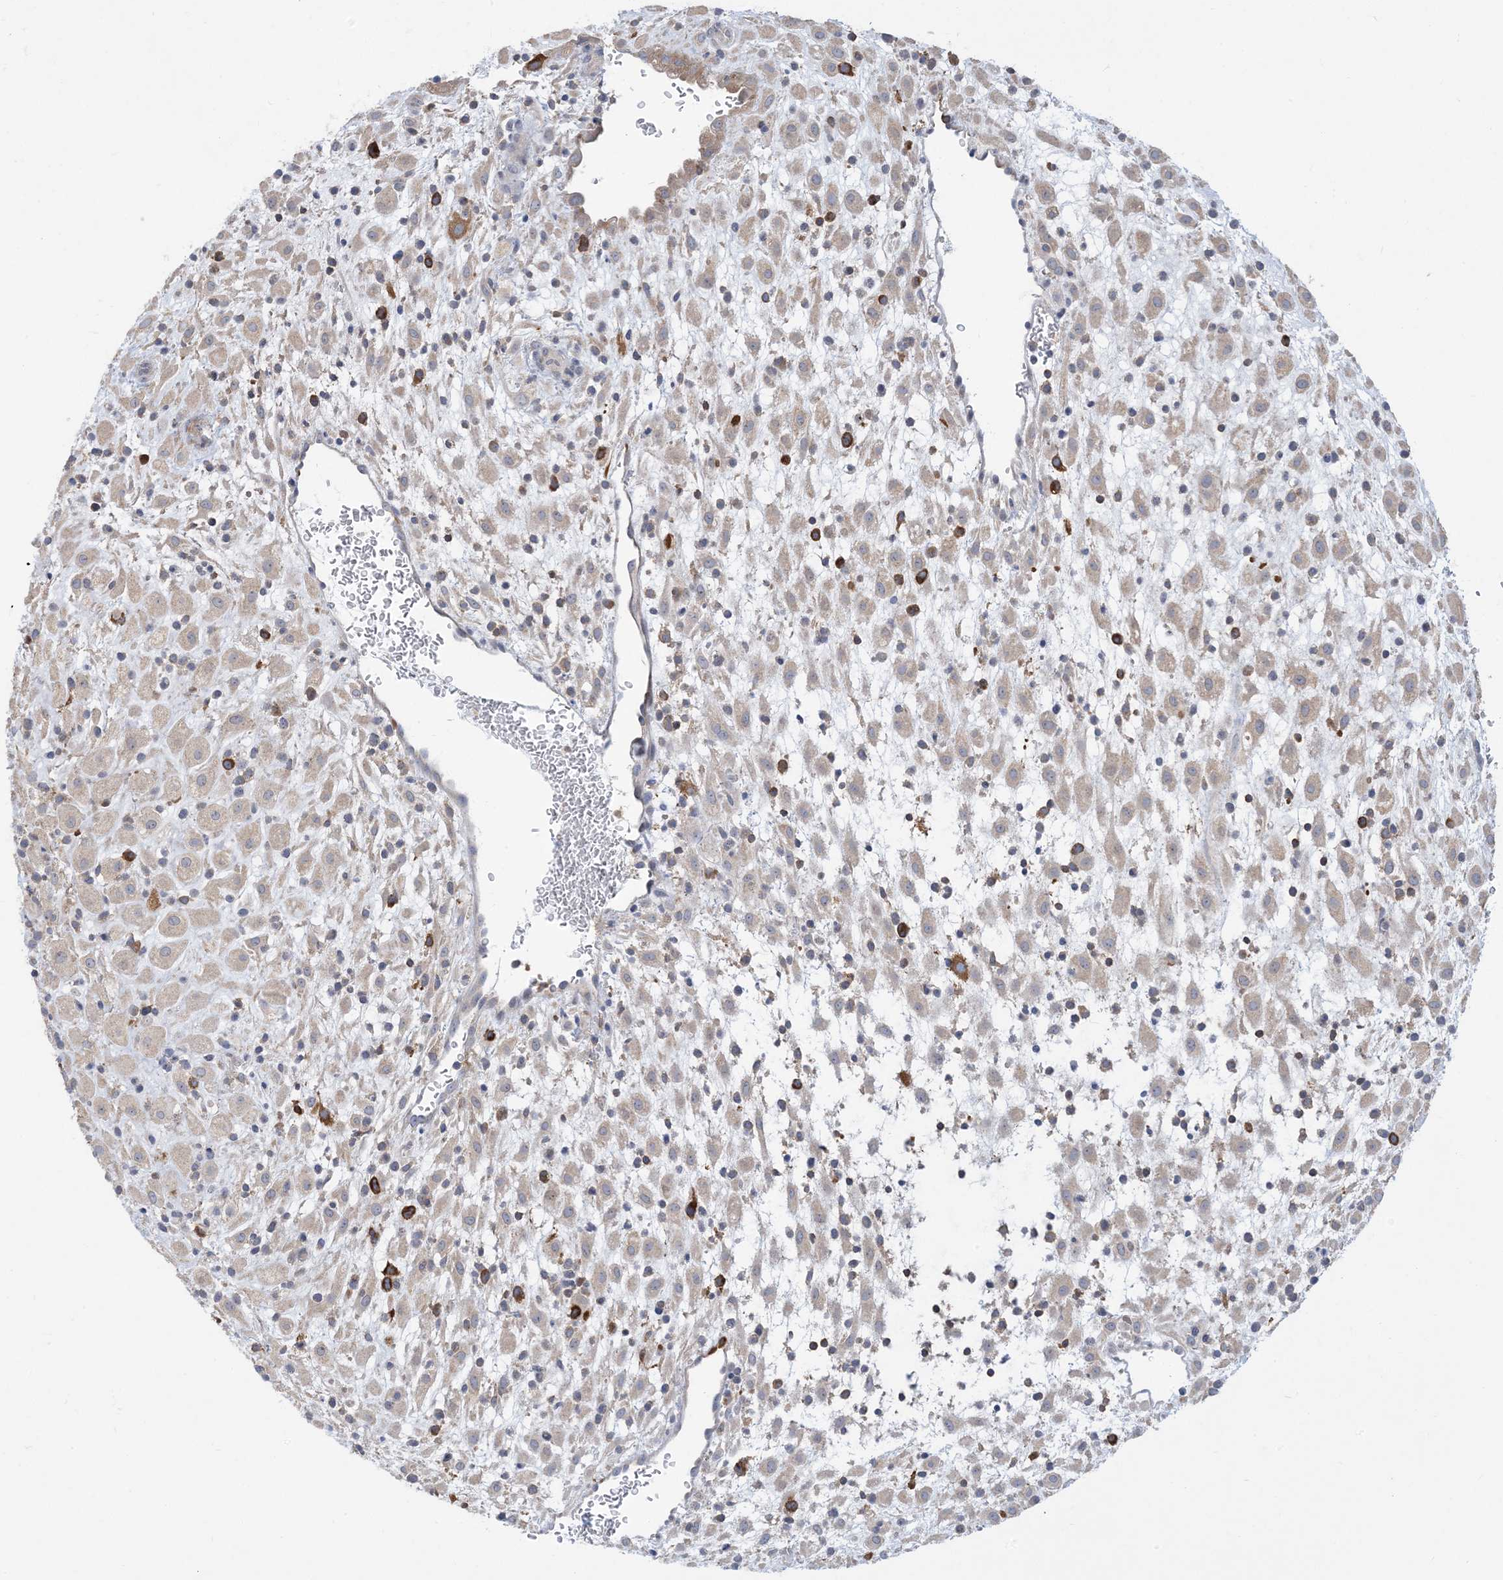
{"staining": {"intensity": "weak", "quantity": ">75%", "location": "cytoplasmic/membranous"}, "tissue": "placenta", "cell_type": "Decidual cells", "image_type": "normal", "snomed": [{"axis": "morphology", "description": "Normal tissue, NOS"}, {"axis": "topography", "description": "Placenta"}], "caption": "DAB immunohistochemical staining of benign placenta demonstrates weak cytoplasmic/membranous protein positivity in about >75% of decidual cells. Nuclei are stained in blue.", "gene": "AOC1", "patient": {"sex": "female", "age": 35}}